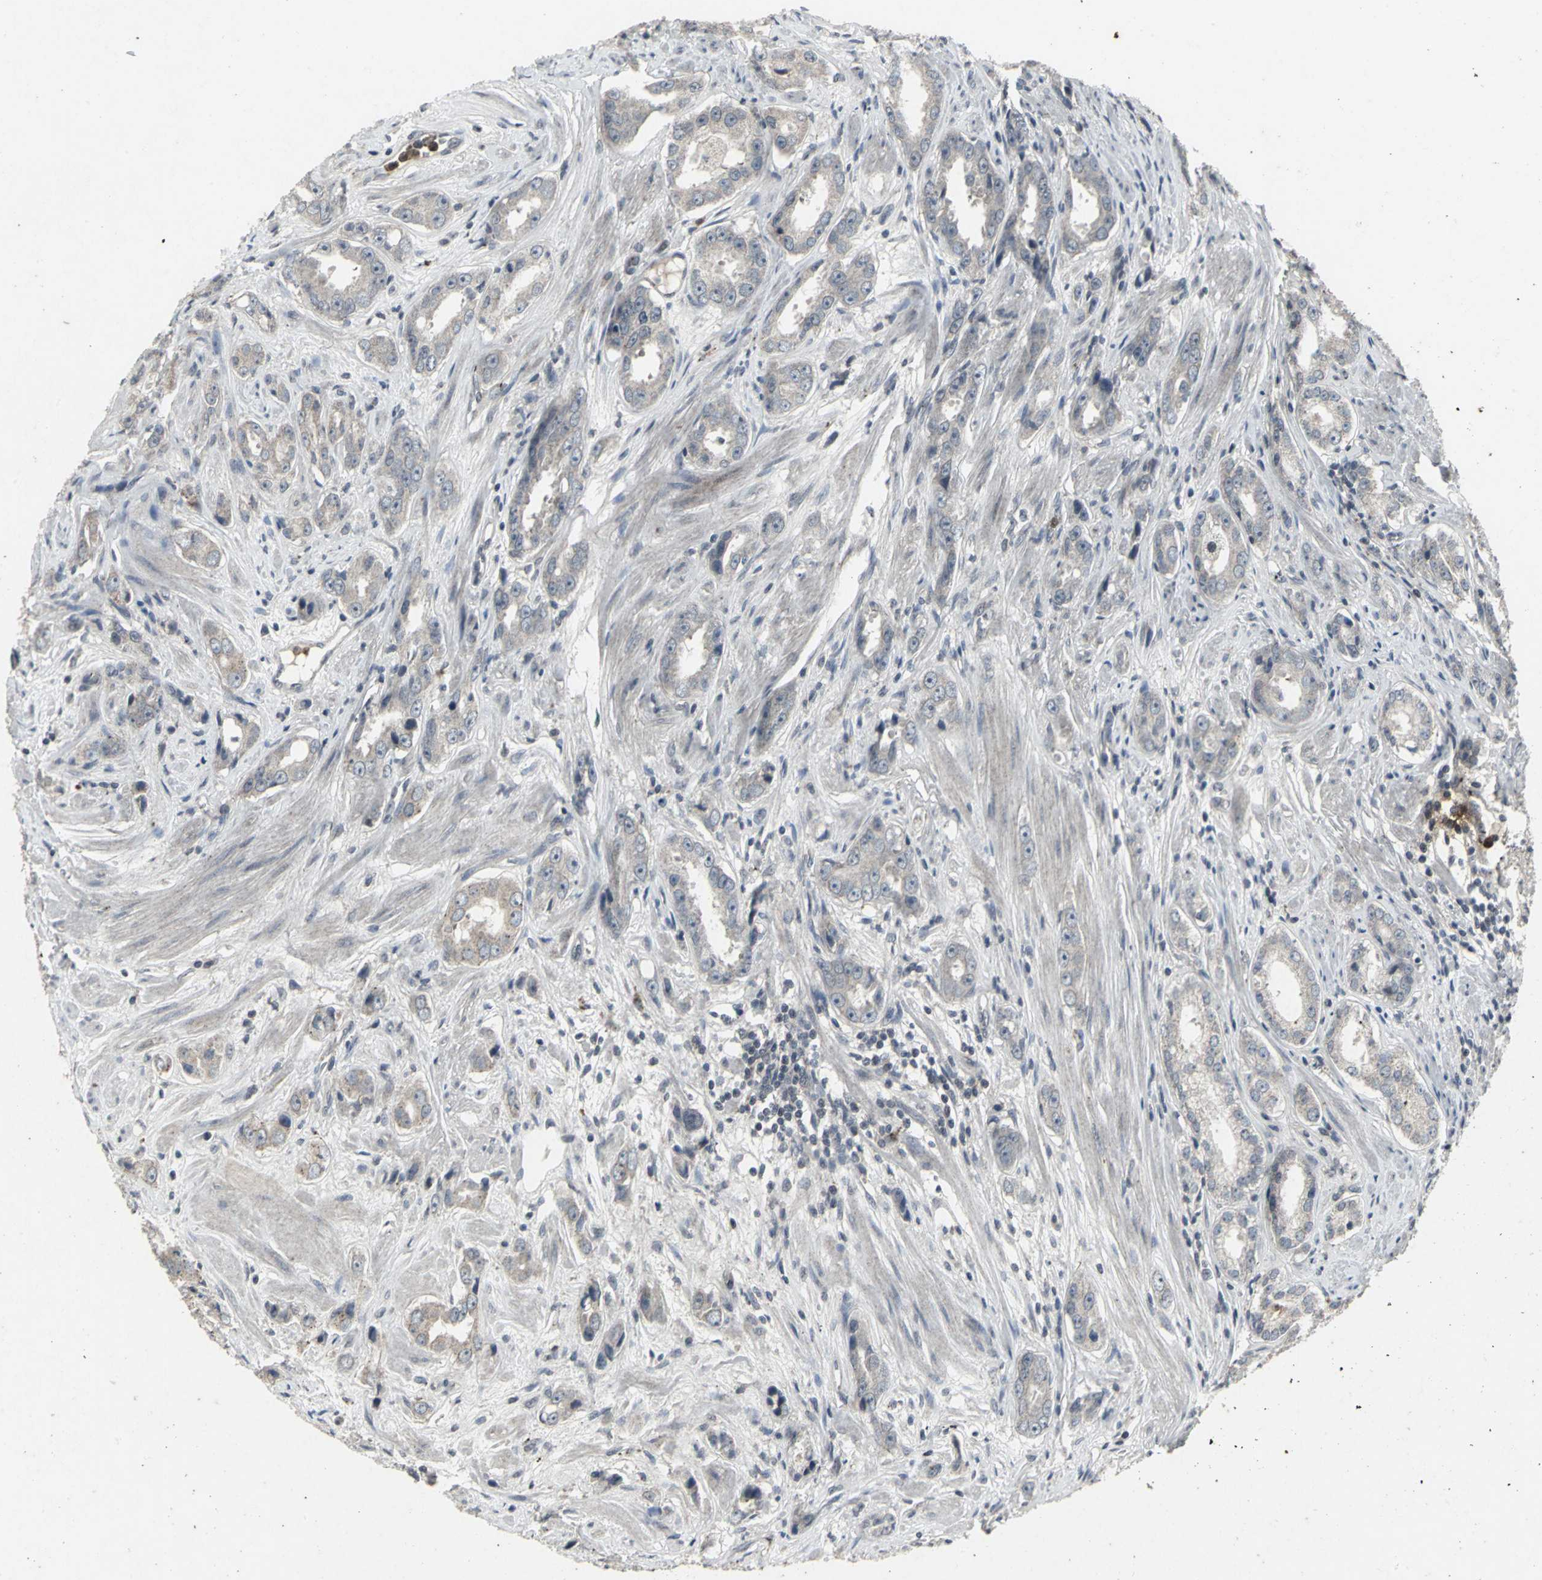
{"staining": {"intensity": "weak", "quantity": ">75%", "location": "cytoplasmic/membranous"}, "tissue": "prostate cancer", "cell_type": "Tumor cells", "image_type": "cancer", "snomed": [{"axis": "morphology", "description": "Adenocarcinoma, Medium grade"}, {"axis": "topography", "description": "Prostate"}], "caption": "Immunohistochemistry (IHC) photomicrograph of prostate adenocarcinoma (medium-grade) stained for a protein (brown), which displays low levels of weak cytoplasmic/membranous staining in approximately >75% of tumor cells.", "gene": "BMP4", "patient": {"sex": "male", "age": 53}}